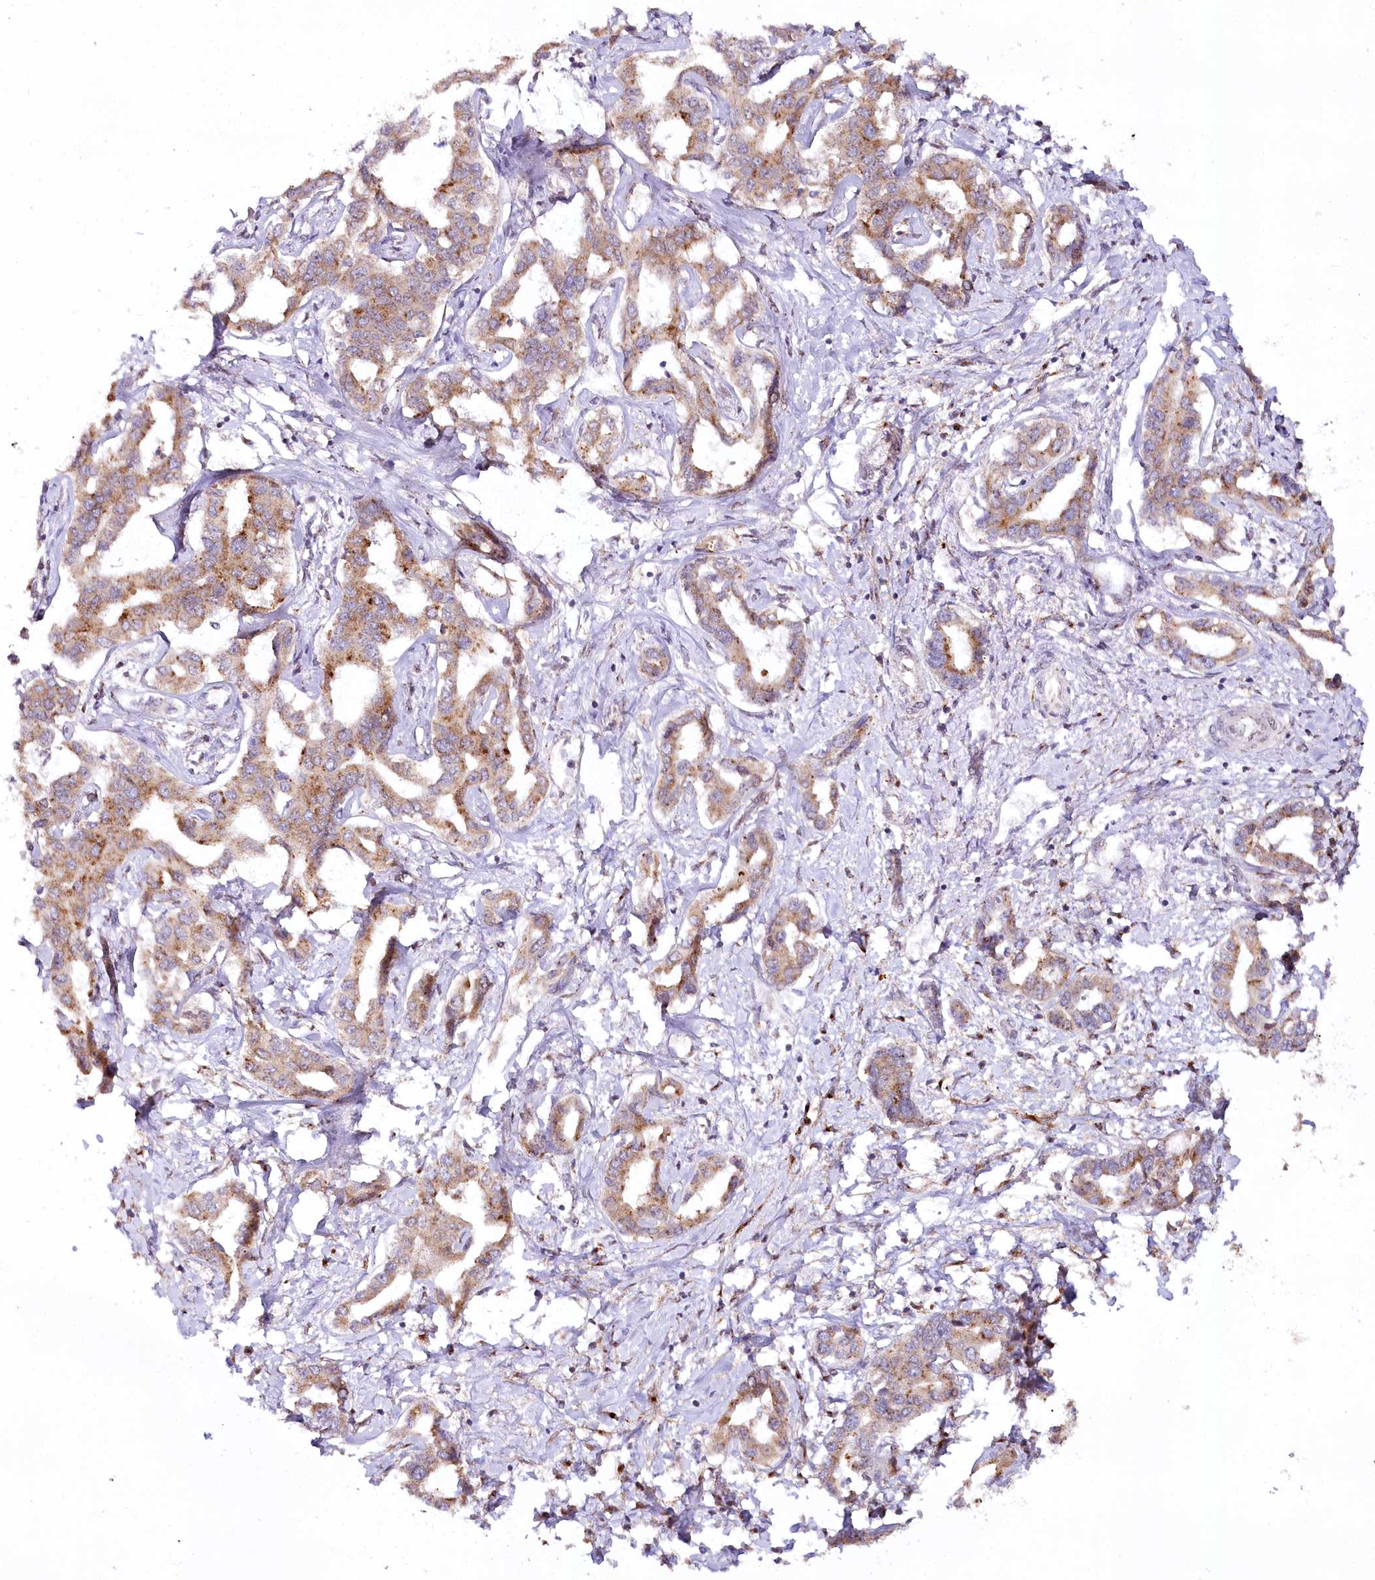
{"staining": {"intensity": "moderate", "quantity": ">75%", "location": "cytoplasmic/membranous"}, "tissue": "liver cancer", "cell_type": "Tumor cells", "image_type": "cancer", "snomed": [{"axis": "morphology", "description": "Cholangiocarcinoma"}, {"axis": "topography", "description": "Liver"}], "caption": "This is a micrograph of immunohistochemistry (IHC) staining of cholangiocarcinoma (liver), which shows moderate staining in the cytoplasmic/membranous of tumor cells.", "gene": "COPG1", "patient": {"sex": "male", "age": 59}}